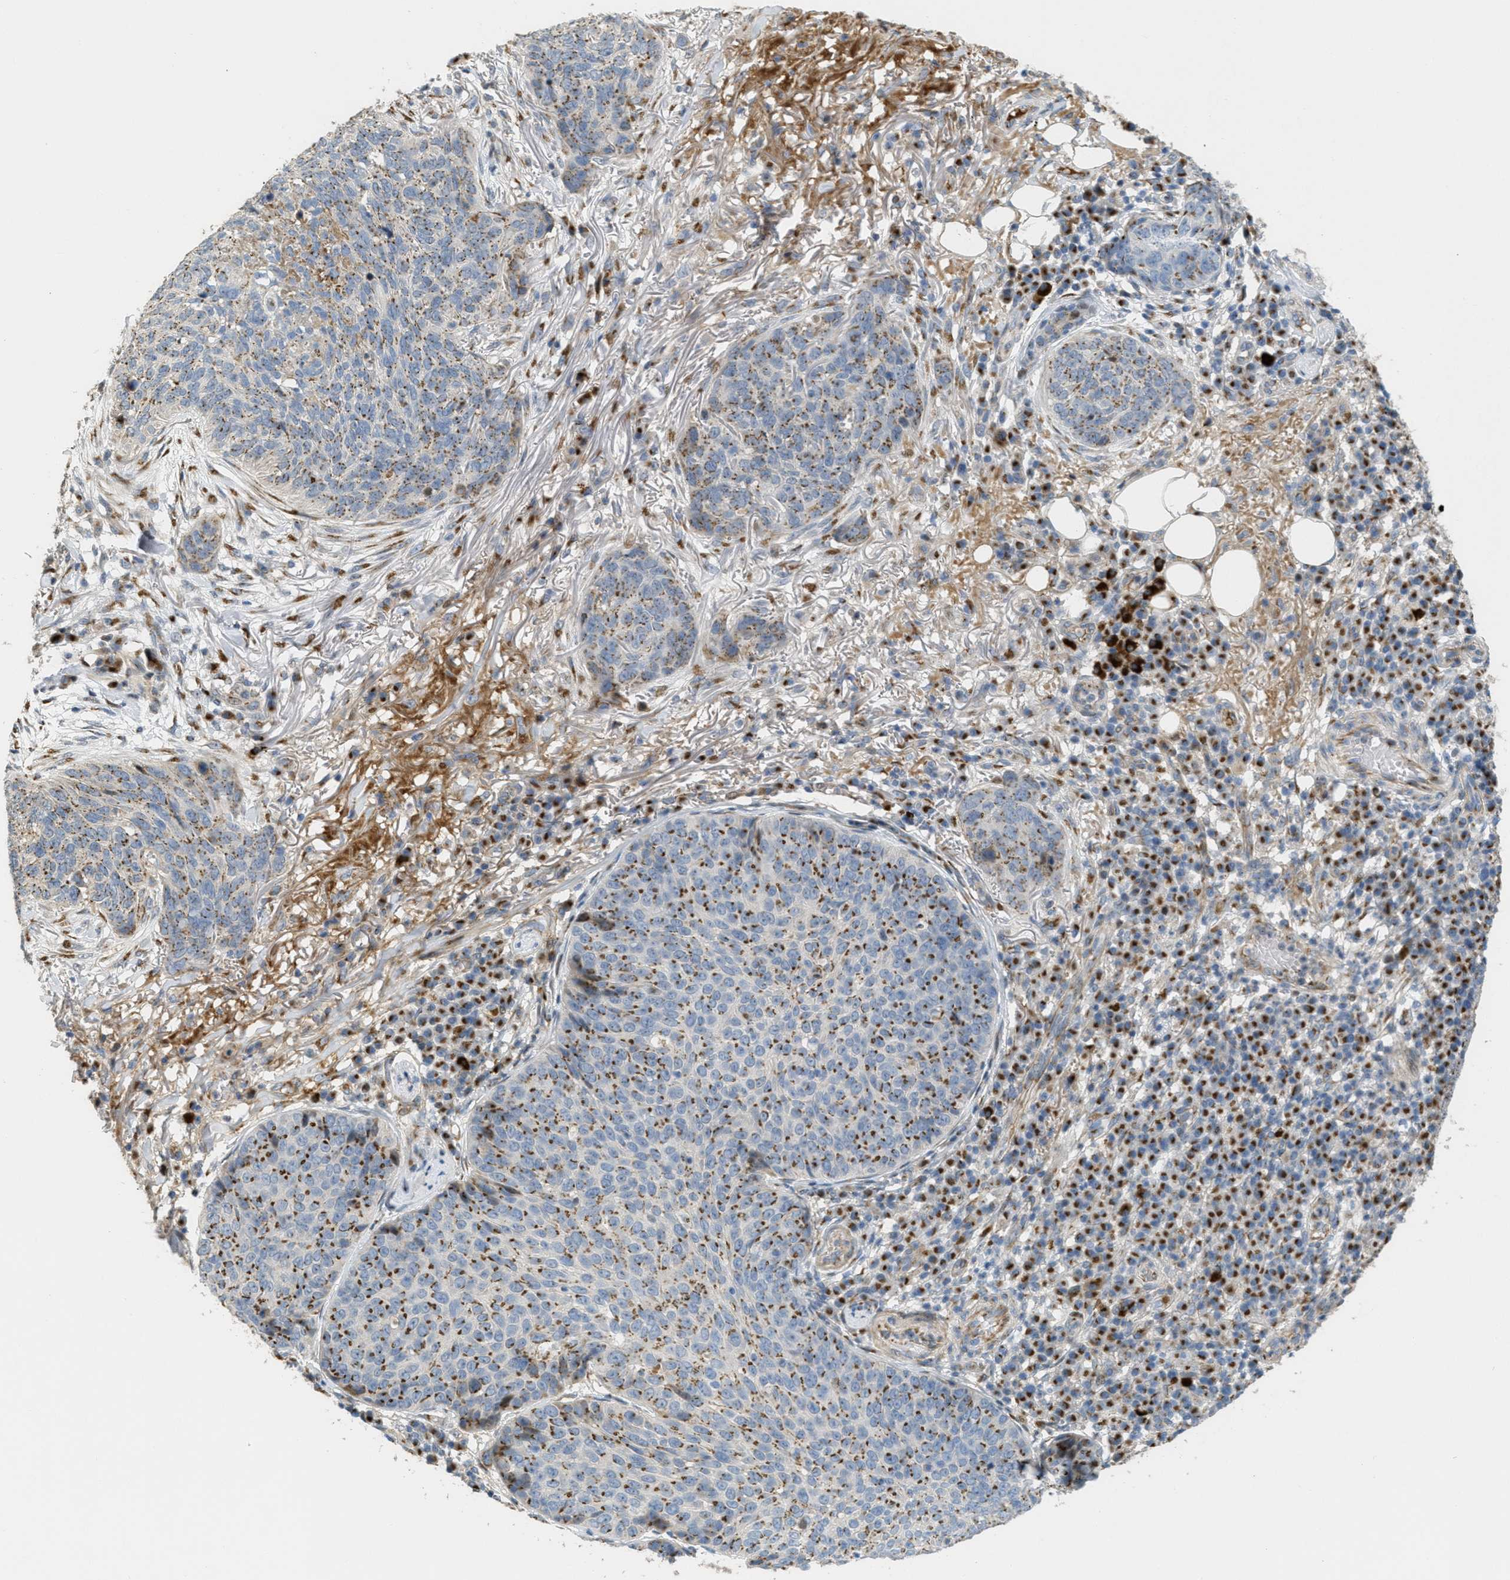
{"staining": {"intensity": "moderate", "quantity": ">75%", "location": "cytoplasmic/membranous"}, "tissue": "skin cancer", "cell_type": "Tumor cells", "image_type": "cancer", "snomed": [{"axis": "morphology", "description": "Squamous cell carcinoma in situ, NOS"}, {"axis": "morphology", "description": "Squamous cell carcinoma, NOS"}, {"axis": "topography", "description": "Skin"}], "caption": "Immunohistochemical staining of human squamous cell carcinoma (skin) shows medium levels of moderate cytoplasmic/membranous protein positivity in about >75% of tumor cells.", "gene": "ZFPL1", "patient": {"sex": "male", "age": 93}}